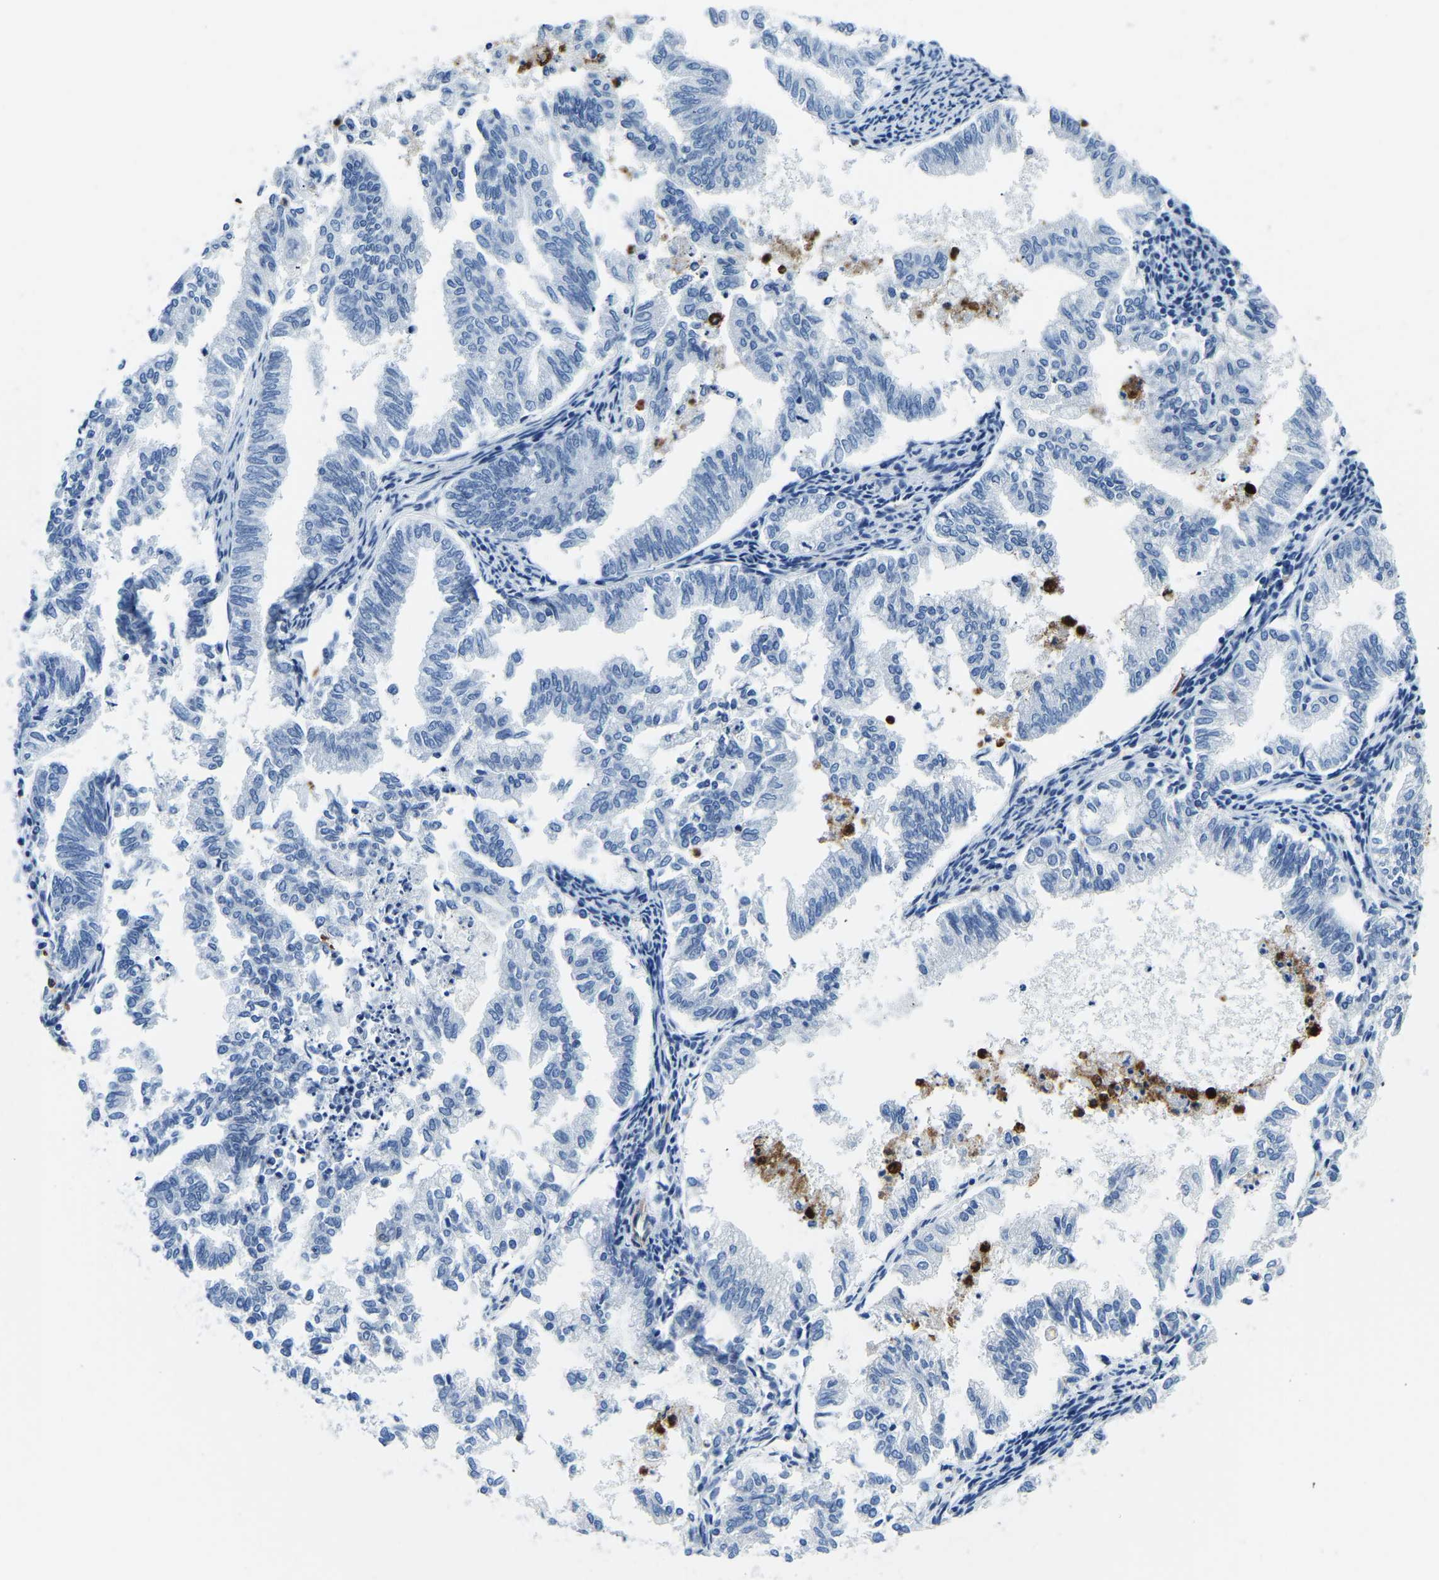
{"staining": {"intensity": "negative", "quantity": "none", "location": "none"}, "tissue": "endometrial cancer", "cell_type": "Tumor cells", "image_type": "cancer", "snomed": [{"axis": "morphology", "description": "Necrosis, NOS"}, {"axis": "morphology", "description": "Adenocarcinoma, NOS"}, {"axis": "topography", "description": "Endometrium"}], "caption": "An immunohistochemistry photomicrograph of endometrial adenocarcinoma is shown. There is no staining in tumor cells of endometrial adenocarcinoma.", "gene": "MS4A3", "patient": {"sex": "female", "age": 79}}